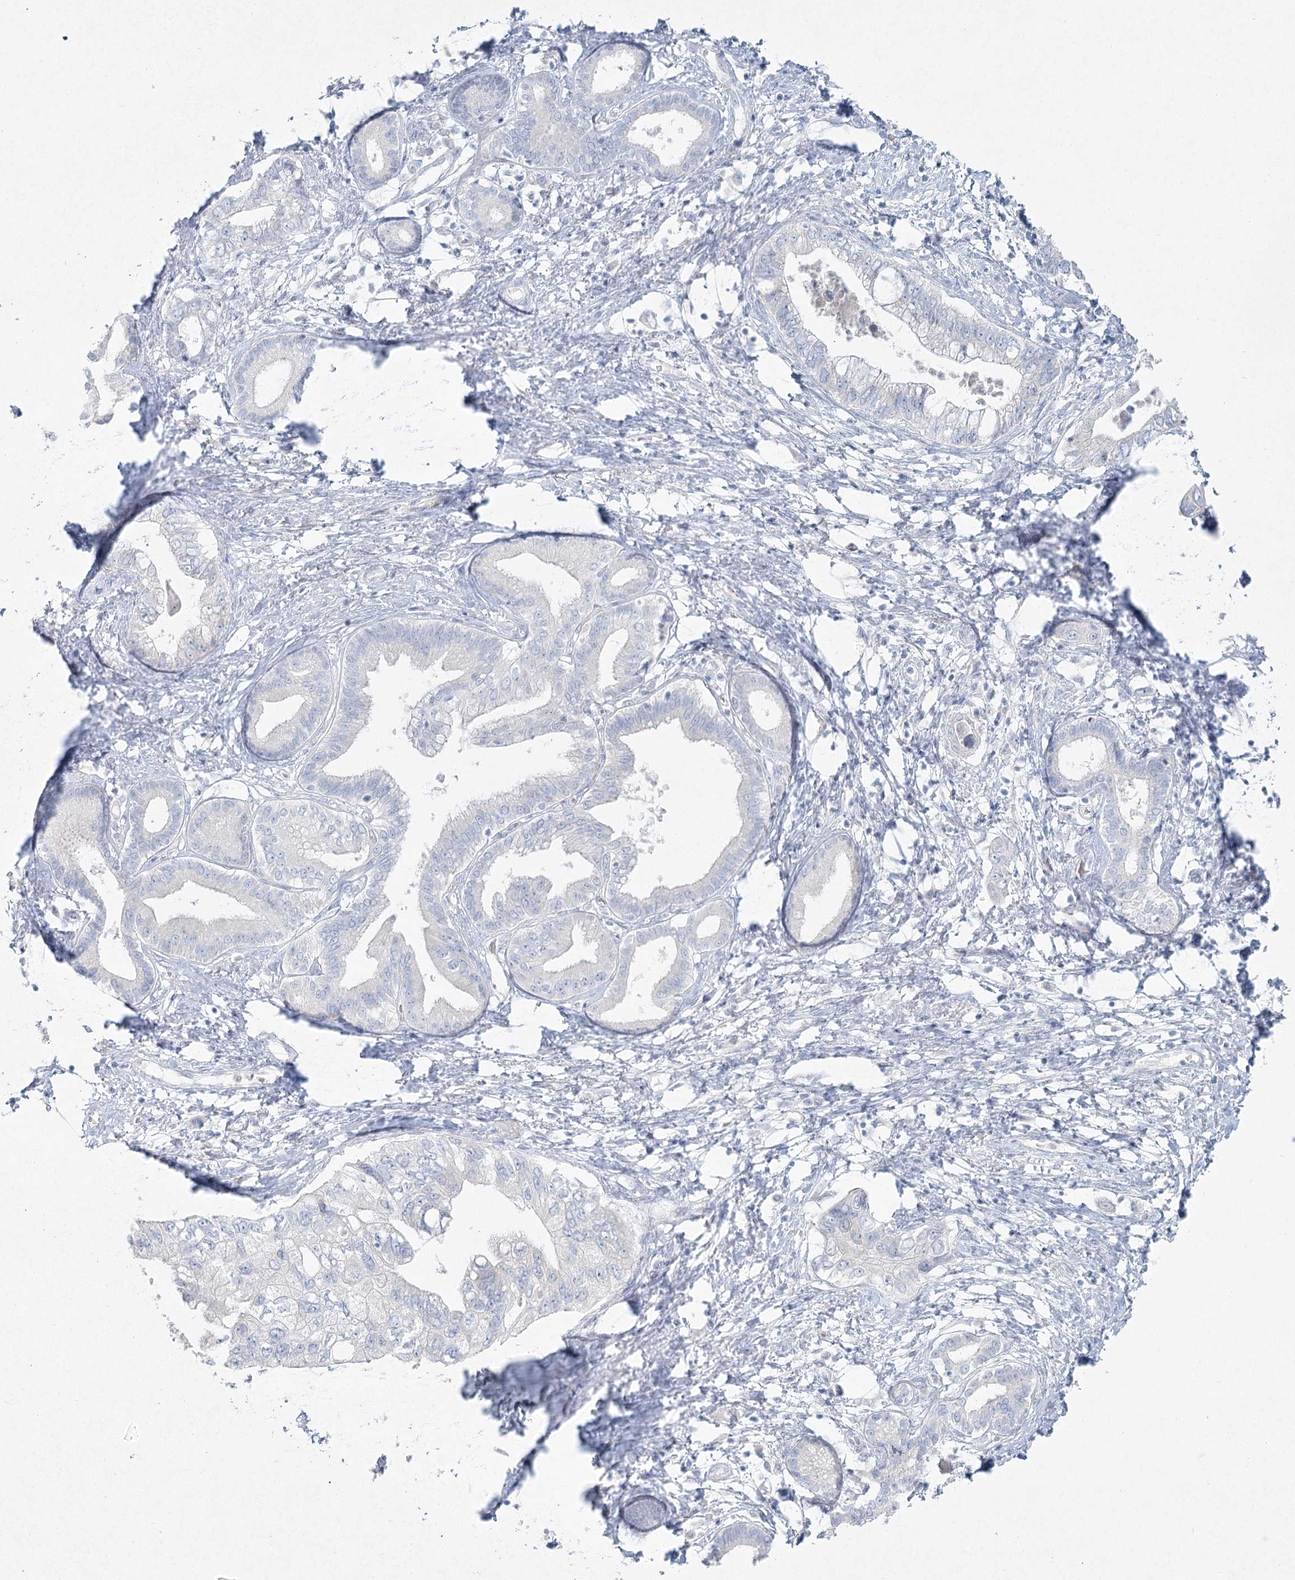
{"staining": {"intensity": "negative", "quantity": "none", "location": "none"}, "tissue": "pancreatic cancer", "cell_type": "Tumor cells", "image_type": "cancer", "snomed": [{"axis": "morphology", "description": "Adenocarcinoma, NOS"}, {"axis": "topography", "description": "Pancreas"}], "caption": "Immunohistochemical staining of human pancreatic adenocarcinoma reveals no significant staining in tumor cells.", "gene": "LRP2BP", "patient": {"sex": "female", "age": 73}}